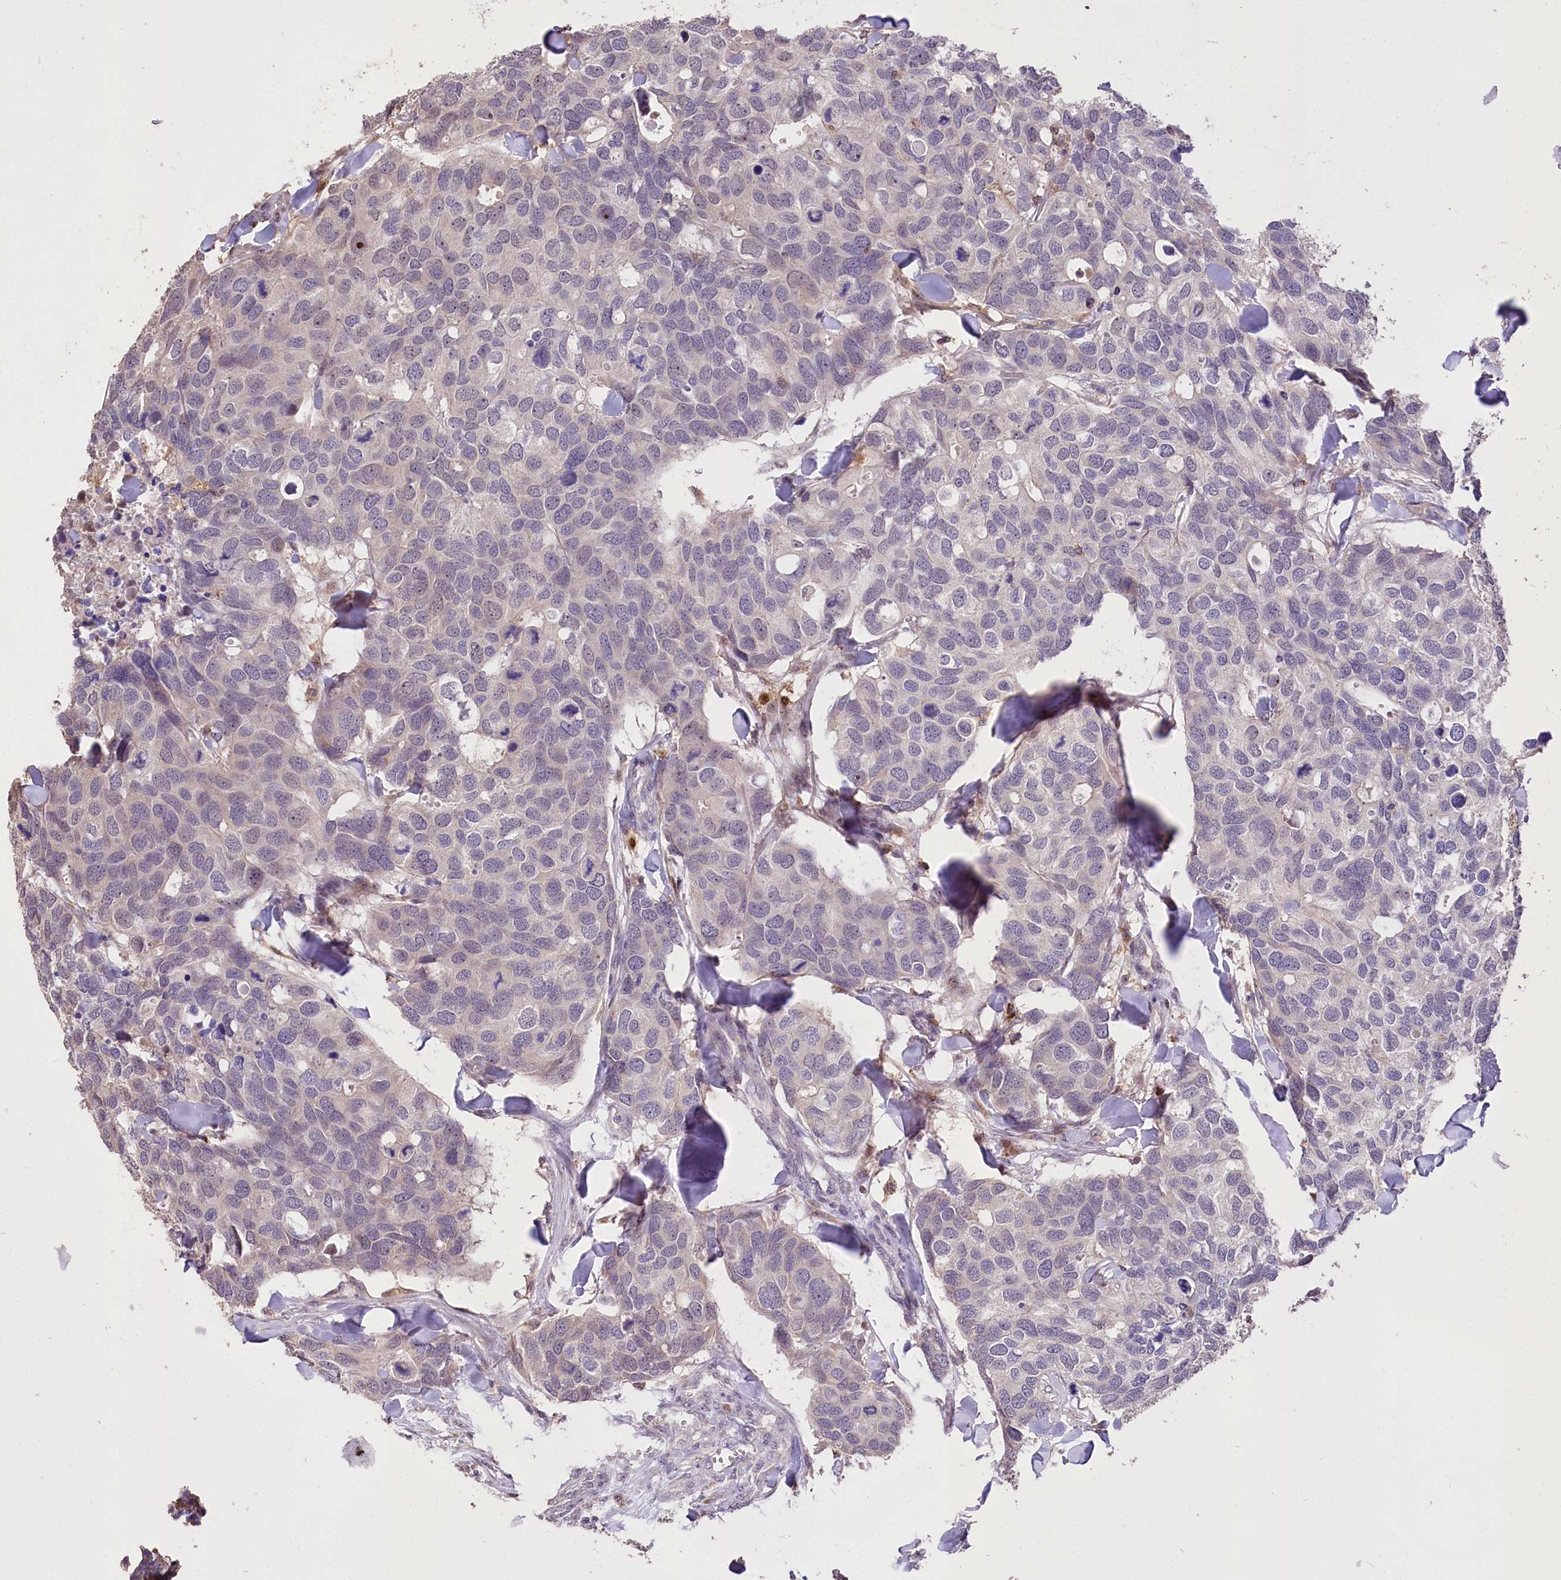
{"staining": {"intensity": "negative", "quantity": "none", "location": "none"}, "tissue": "breast cancer", "cell_type": "Tumor cells", "image_type": "cancer", "snomed": [{"axis": "morphology", "description": "Duct carcinoma"}, {"axis": "topography", "description": "Breast"}], "caption": "Immunohistochemistry image of human breast cancer stained for a protein (brown), which exhibits no expression in tumor cells. (Stains: DAB IHC with hematoxylin counter stain, Microscopy: brightfield microscopy at high magnification).", "gene": "SERGEF", "patient": {"sex": "female", "age": 83}}